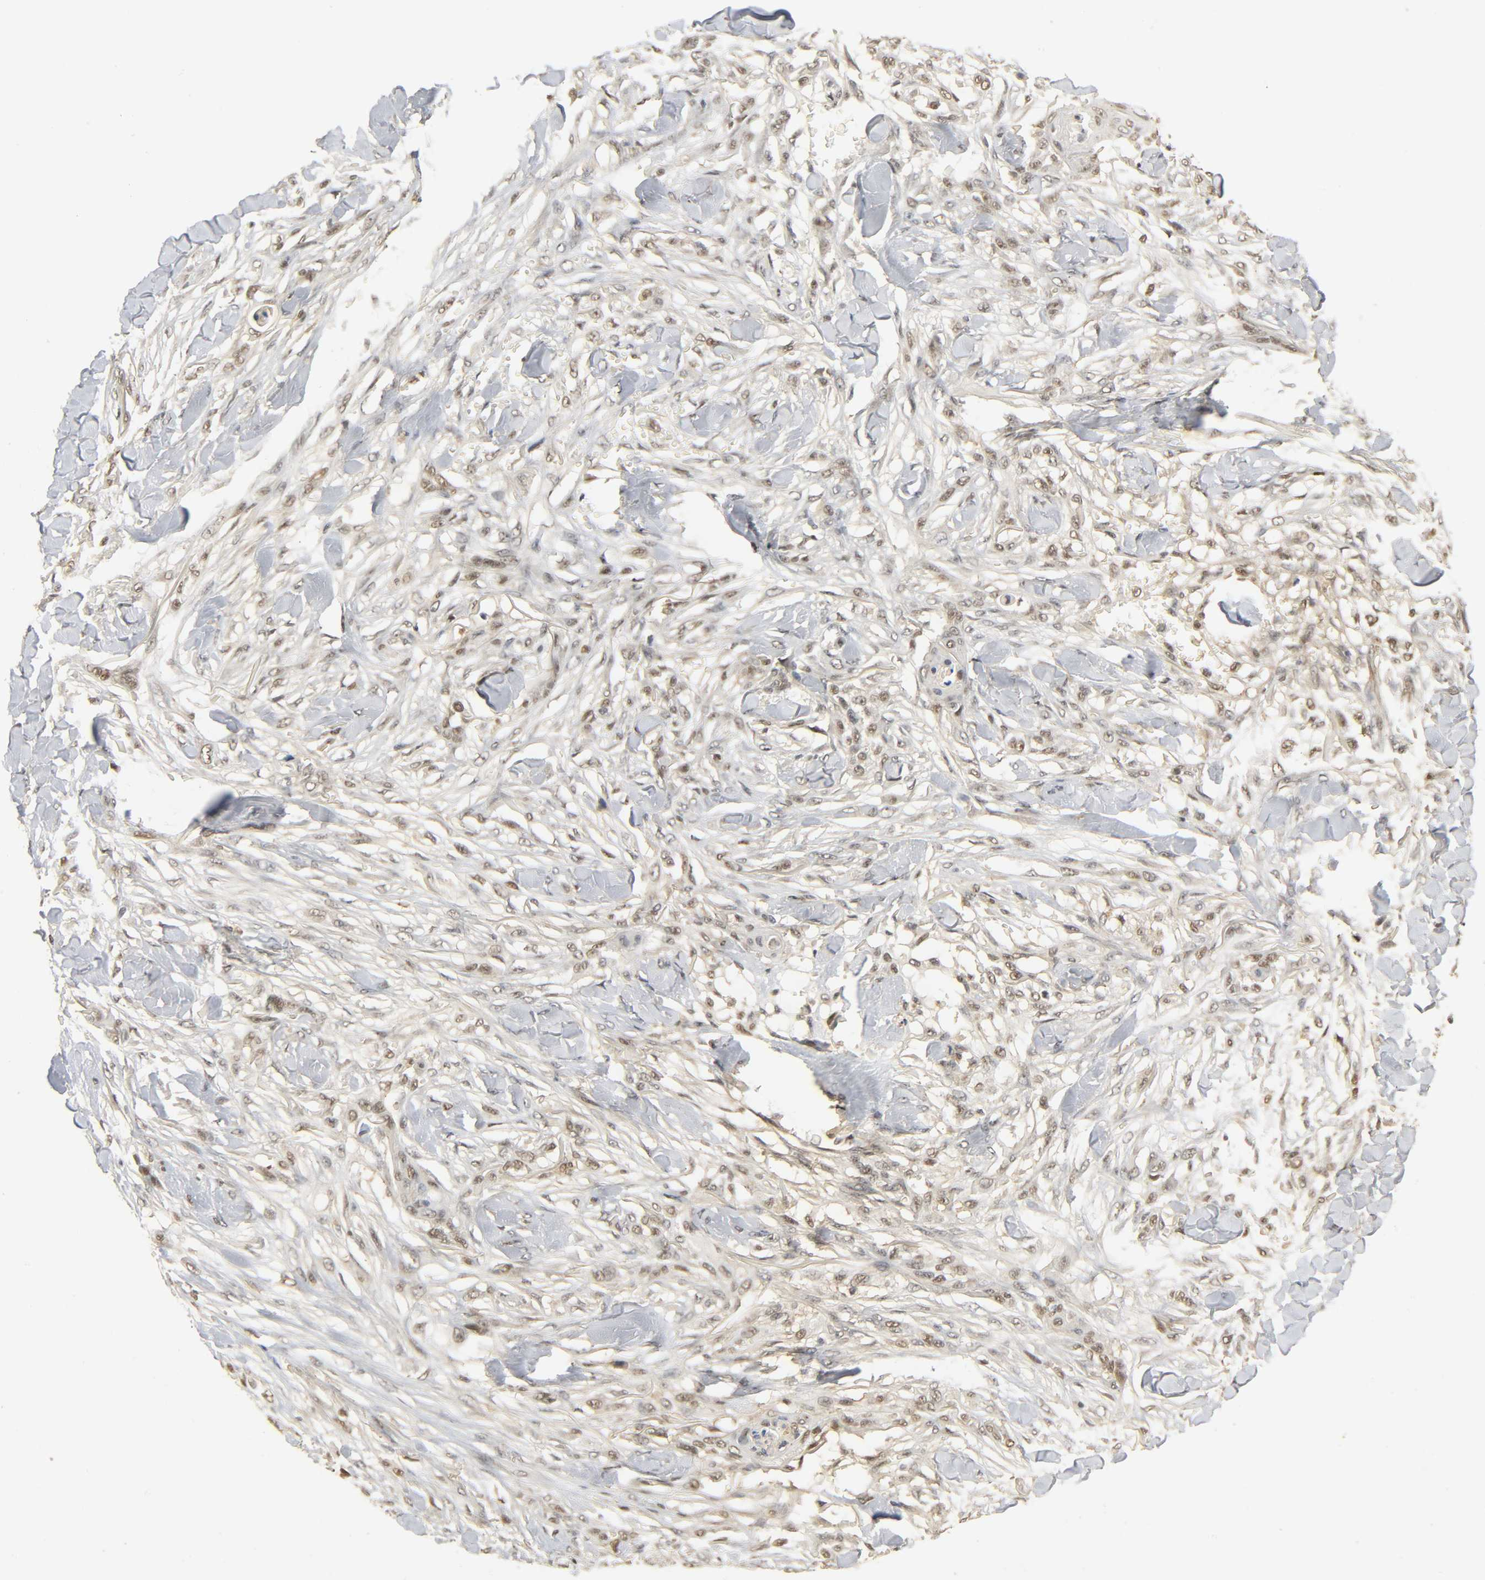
{"staining": {"intensity": "weak", "quantity": ">75%", "location": "cytoplasmic/membranous,nuclear"}, "tissue": "skin cancer", "cell_type": "Tumor cells", "image_type": "cancer", "snomed": [{"axis": "morphology", "description": "Normal tissue, NOS"}, {"axis": "morphology", "description": "Squamous cell carcinoma, NOS"}, {"axis": "topography", "description": "Skin"}], "caption": "Skin cancer stained with a protein marker demonstrates weak staining in tumor cells.", "gene": "ZFPM2", "patient": {"sex": "female", "age": 59}}